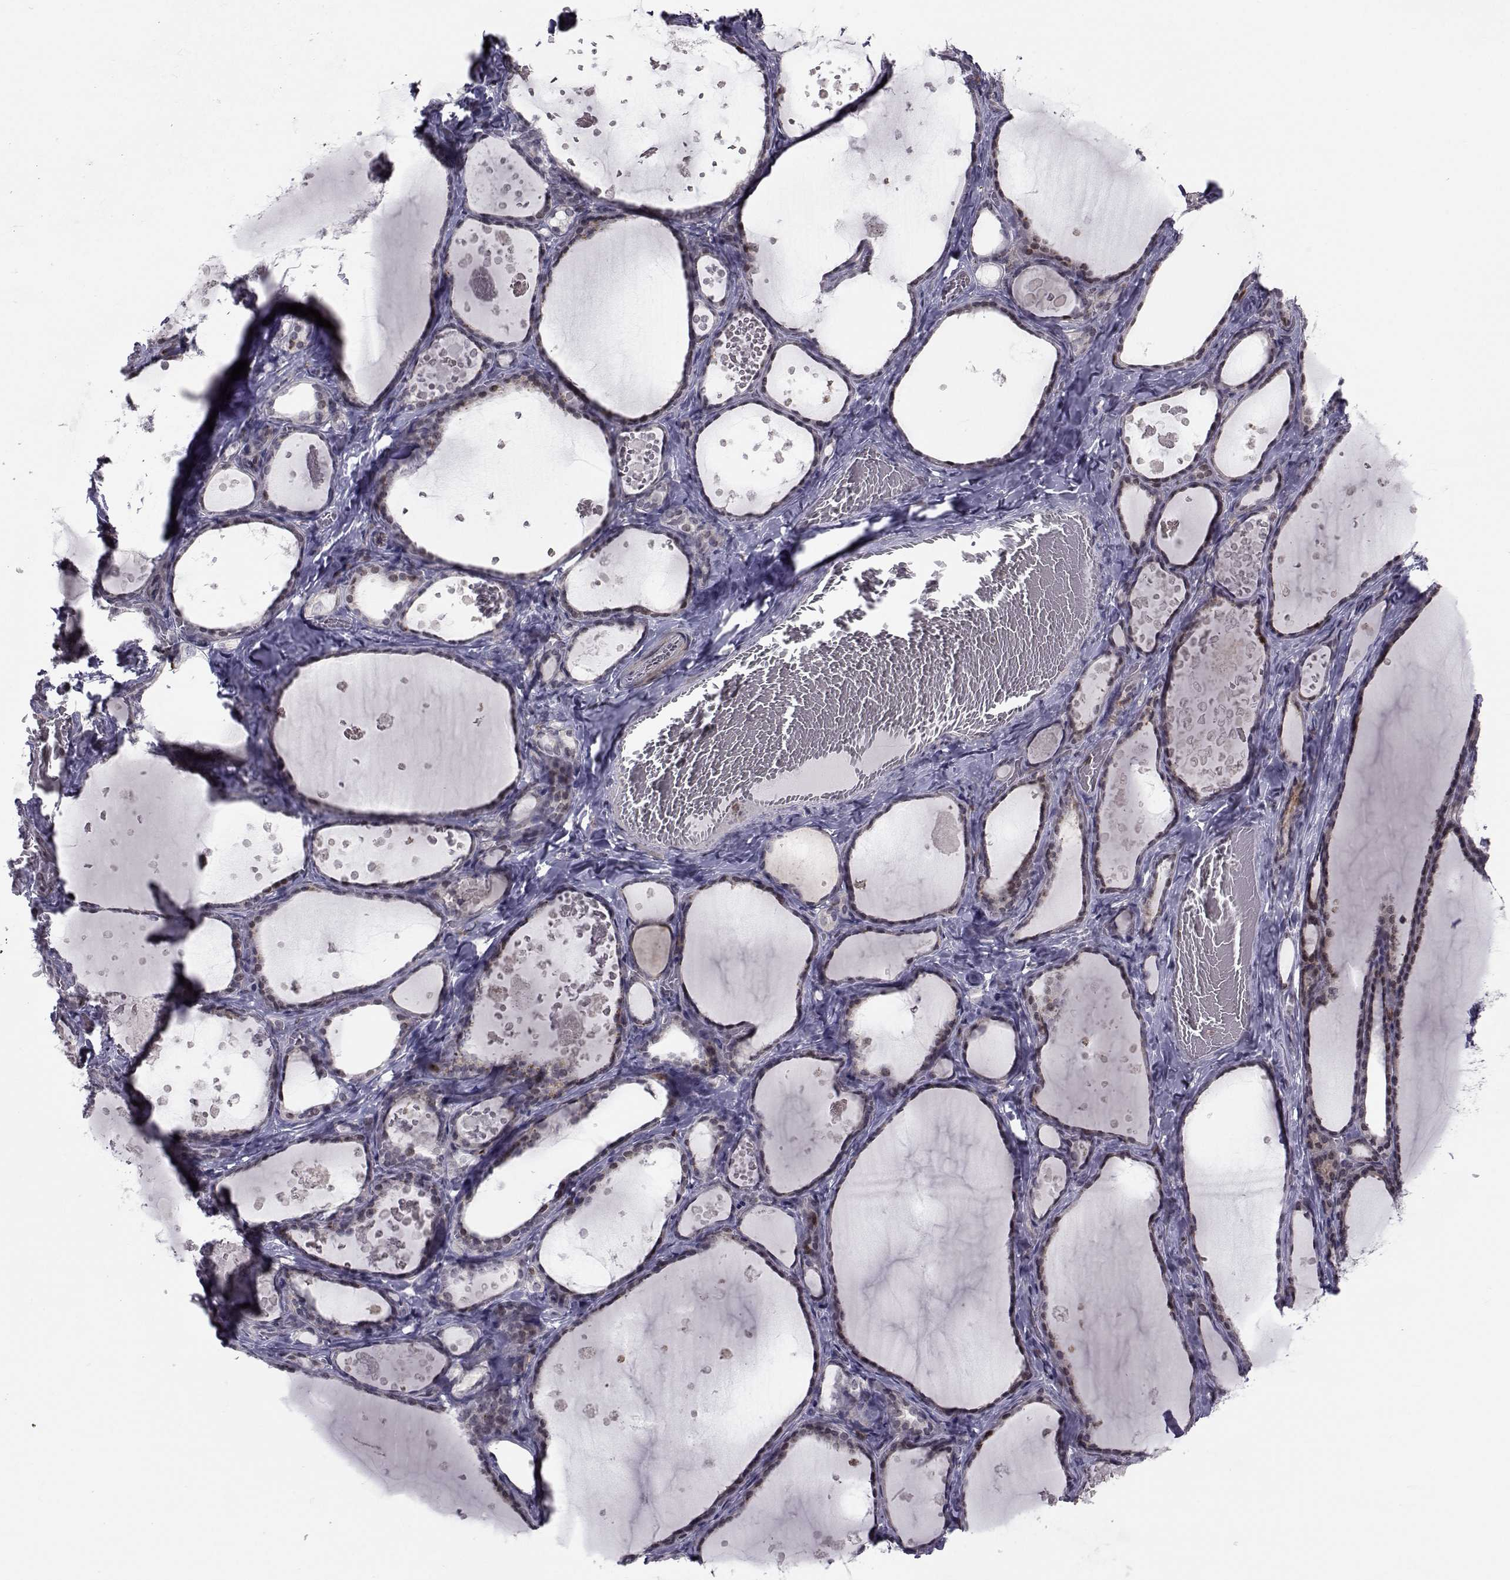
{"staining": {"intensity": "moderate", "quantity": ">75%", "location": "nuclear"}, "tissue": "thyroid gland", "cell_type": "Glandular cells", "image_type": "normal", "snomed": [{"axis": "morphology", "description": "Normal tissue, NOS"}, {"axis": "topography", "description": "Thyroid gland"}], "caption": "Immunohistochemistry (IHC) image of normal thyroid gland: thyroid gland stained using immunohistochemistry (IHC) displays medium levels of moderate protein expression localized specifically in the nuclear of glandular cells, appearing as a nuclear brown color.", "gene": "PCP4L1", "patient": {"sex": "female", "age": 56}}